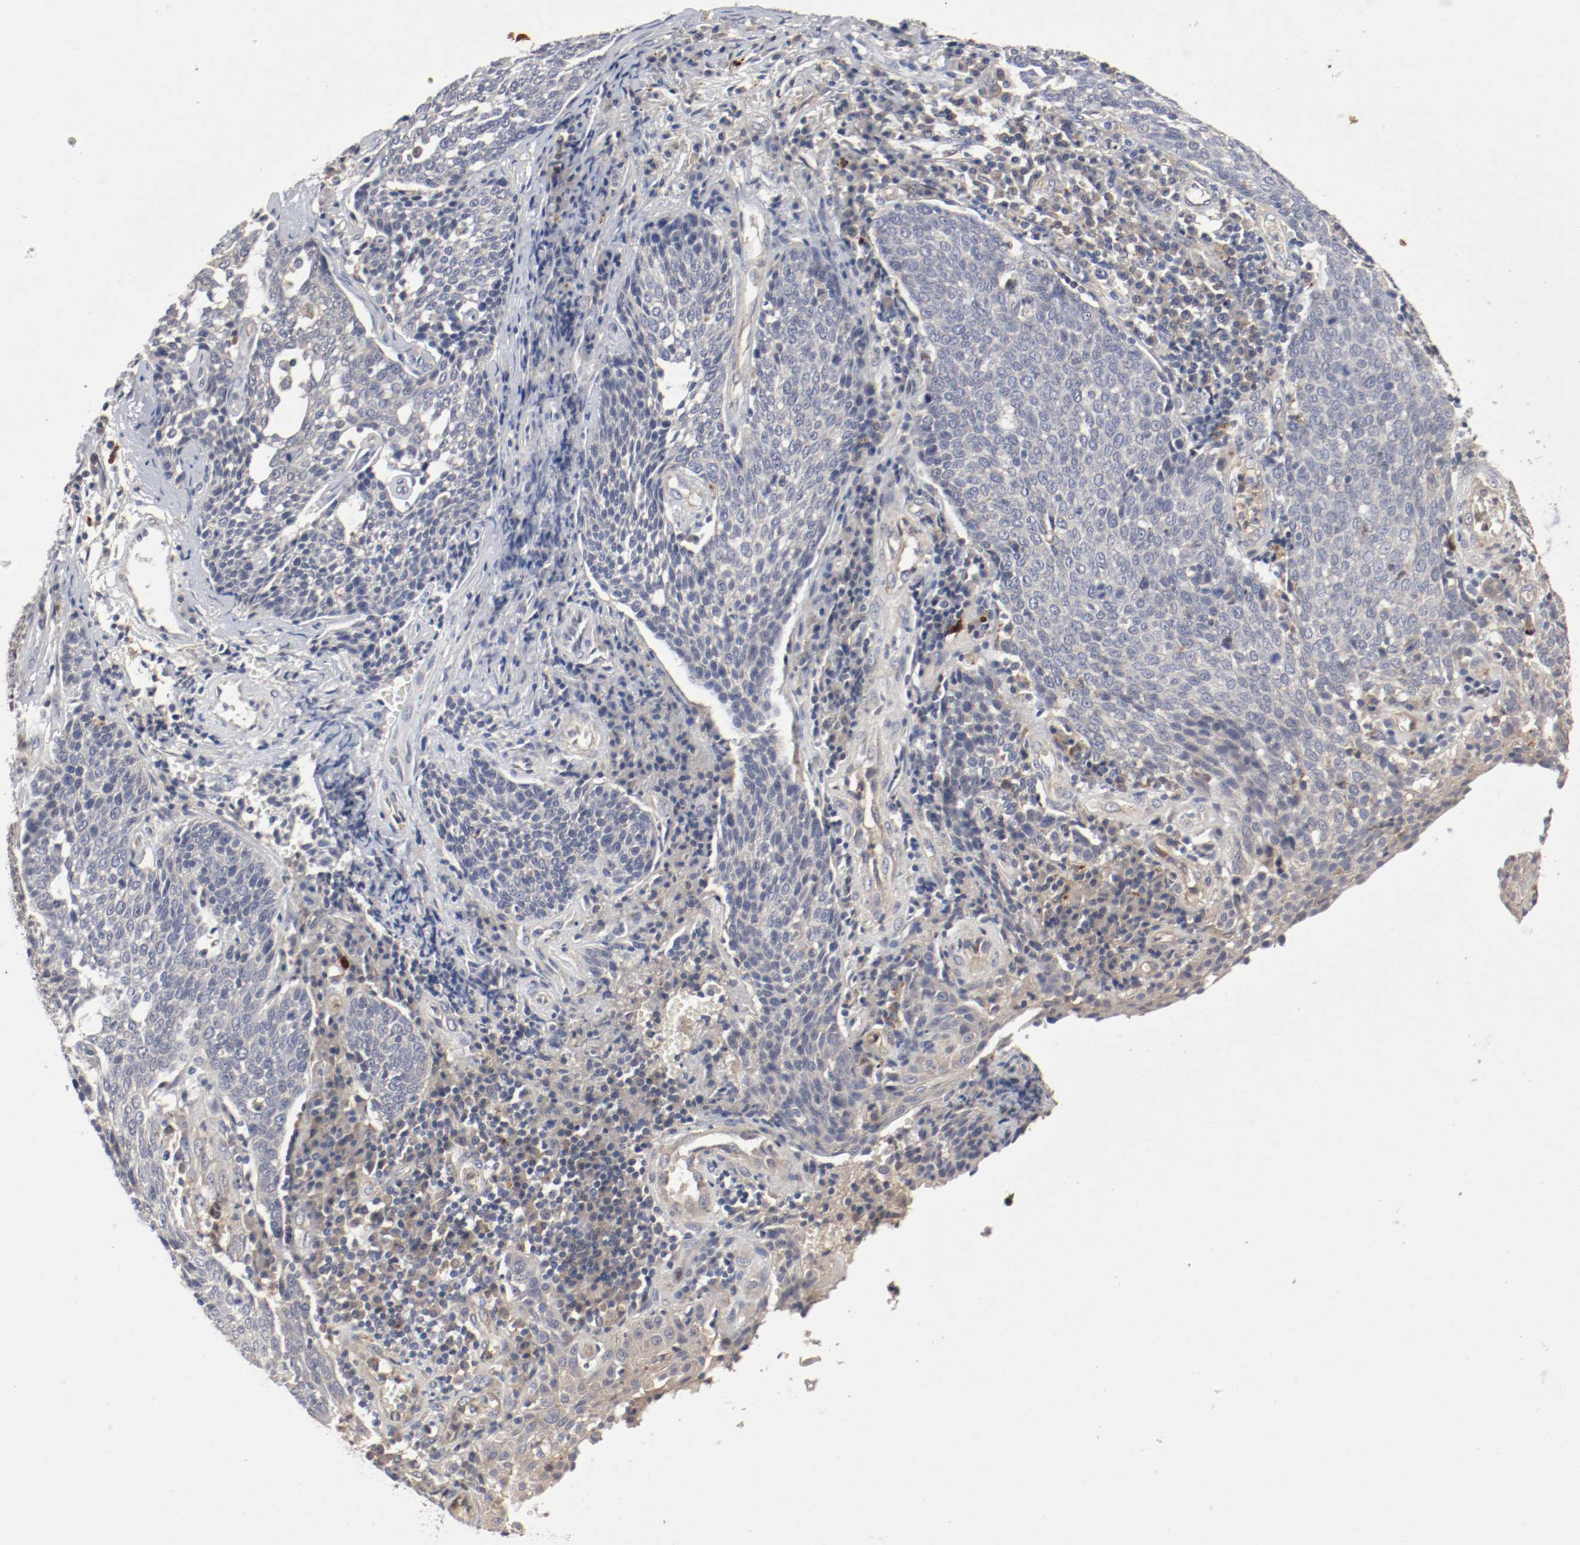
{"staining": {"intensity": "weak", "quantity": "<25%", "location": "cytoplasmic/membranous"}, "tissue": "cervical cancer", "cell_type": "Tumor cells", "image_type": "cancer", "snomed": [{"axis": "morphology", "description": "Squamous cell carcinoma, NOS"}, {"axis": "topography", "description": "Cervix"}], "caption": "Tumor cells show no significant protein expression in cervical cancer (squamous cell carcinoma).", "gene": "REN", "patient": {"sex": "female", "age": 34}}